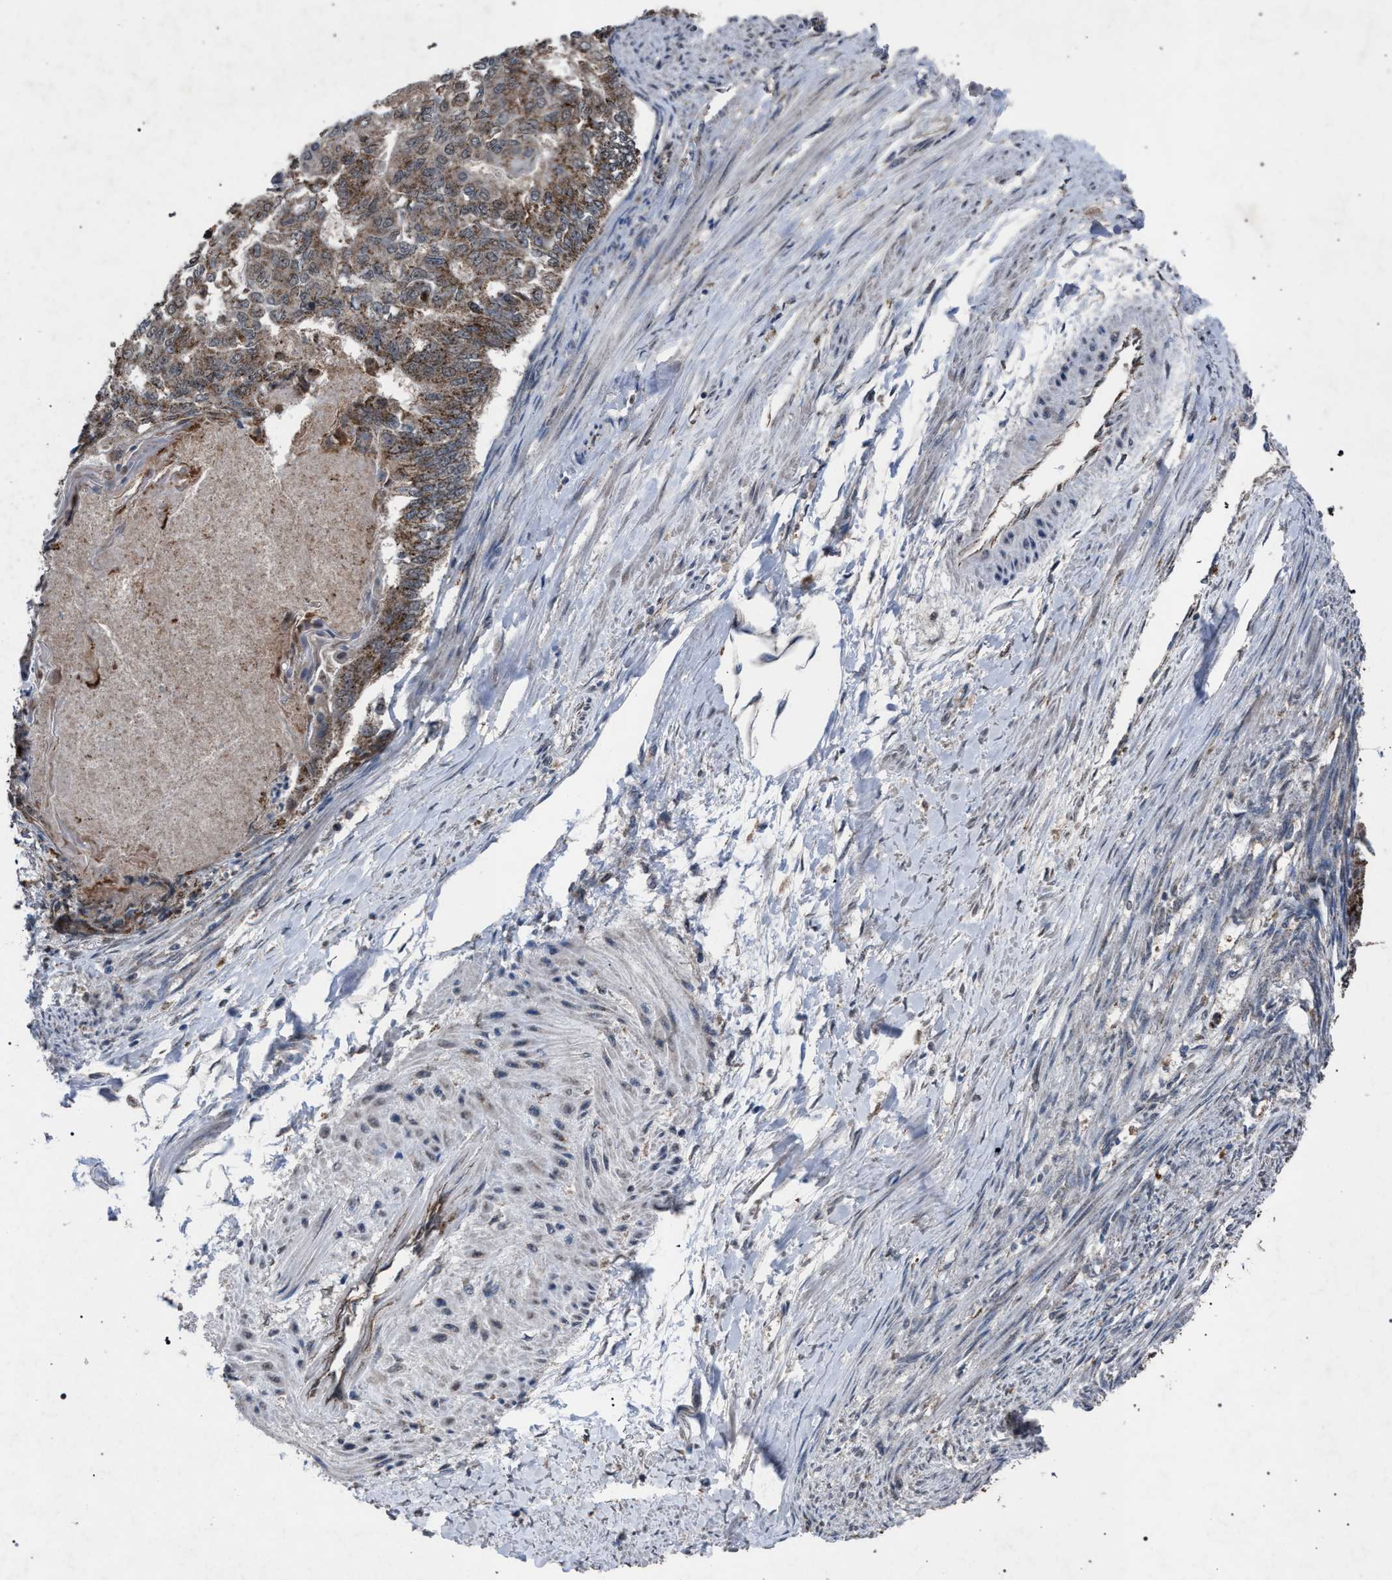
{"staining": {"intensity": "moderate", "quantity": ">75%", "location": "cytoplasmic/membranous"}, "tissue": "endometrial cancer", "cell_type": "Tumor cells", "image_type": "cancer", "snomed": [{"axis": "morphology", "description": "Adenocarcinoma, NOS"}, {"axis": "topography", "description": "Endometrium"}], "caption": "The photomicrograph shows immunohistochemical staining of endometrial adenocarcinoma. There is moderate cytoplasmic/membranous positivity is present in approximately >75% of tumor cells. (DAB IHC, brown staining for protein, blue staining for nuclei).", "gene": "HSD17B4", "patient": {"sex": "female", "age": 32}}